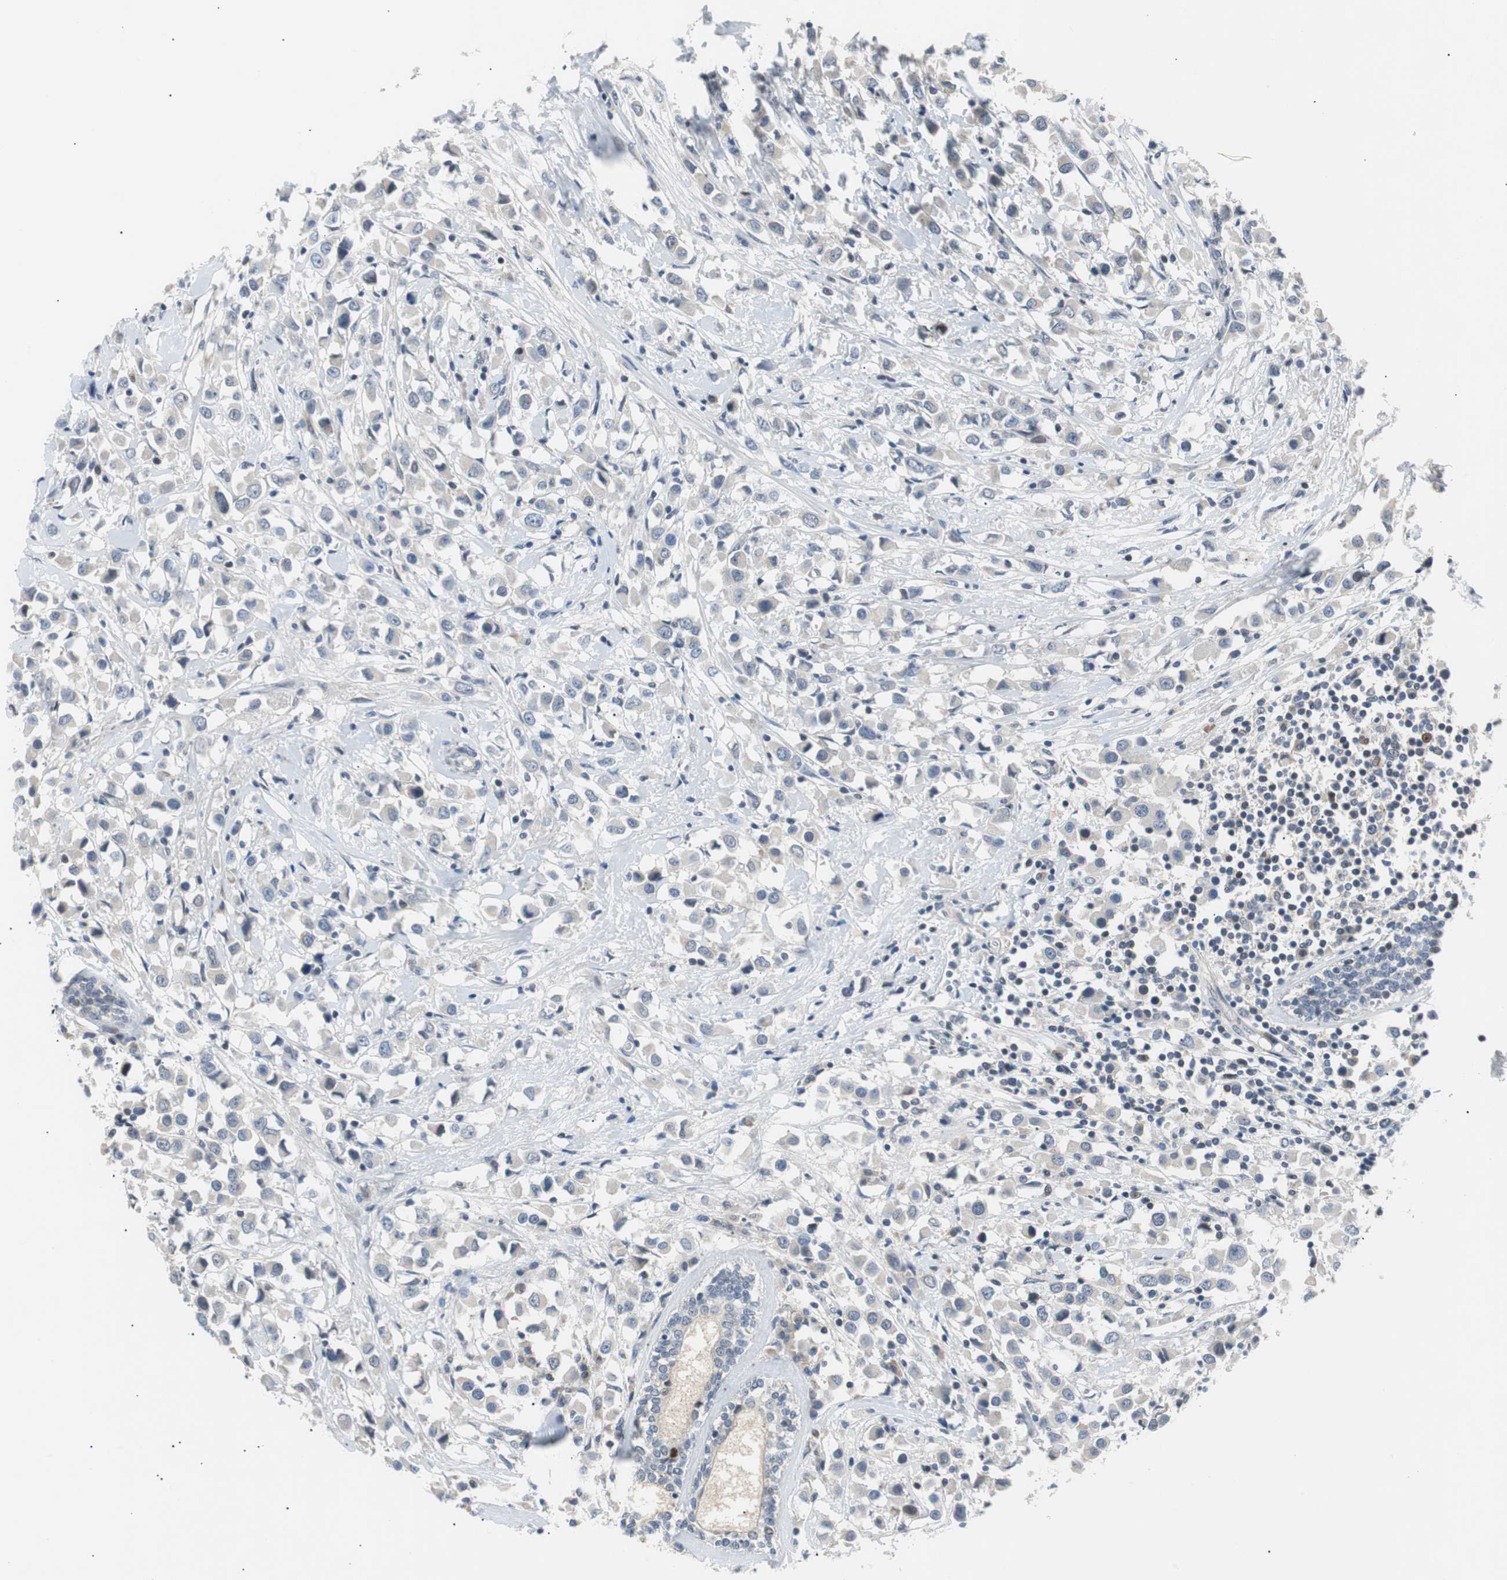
{"staining": {"intensity": "weak", "quantity": "<25%", "location": "cytoplasmic/membranous"}, "tissue": "breast cancer", "cell_type": "Tumor cells", "image_type": "cancer", "snomed": [{"axis": "morphology", "description": "Duct carcinoma"}, {"axis": "topography", "description": "Breast"}], "caption": "Image shows no protein expression in tumor cells of infiltrating ductal carcinoma (breast) tissue.", "gene": "MAP2K4", "patient": {"sex": "female", "age": 61}}